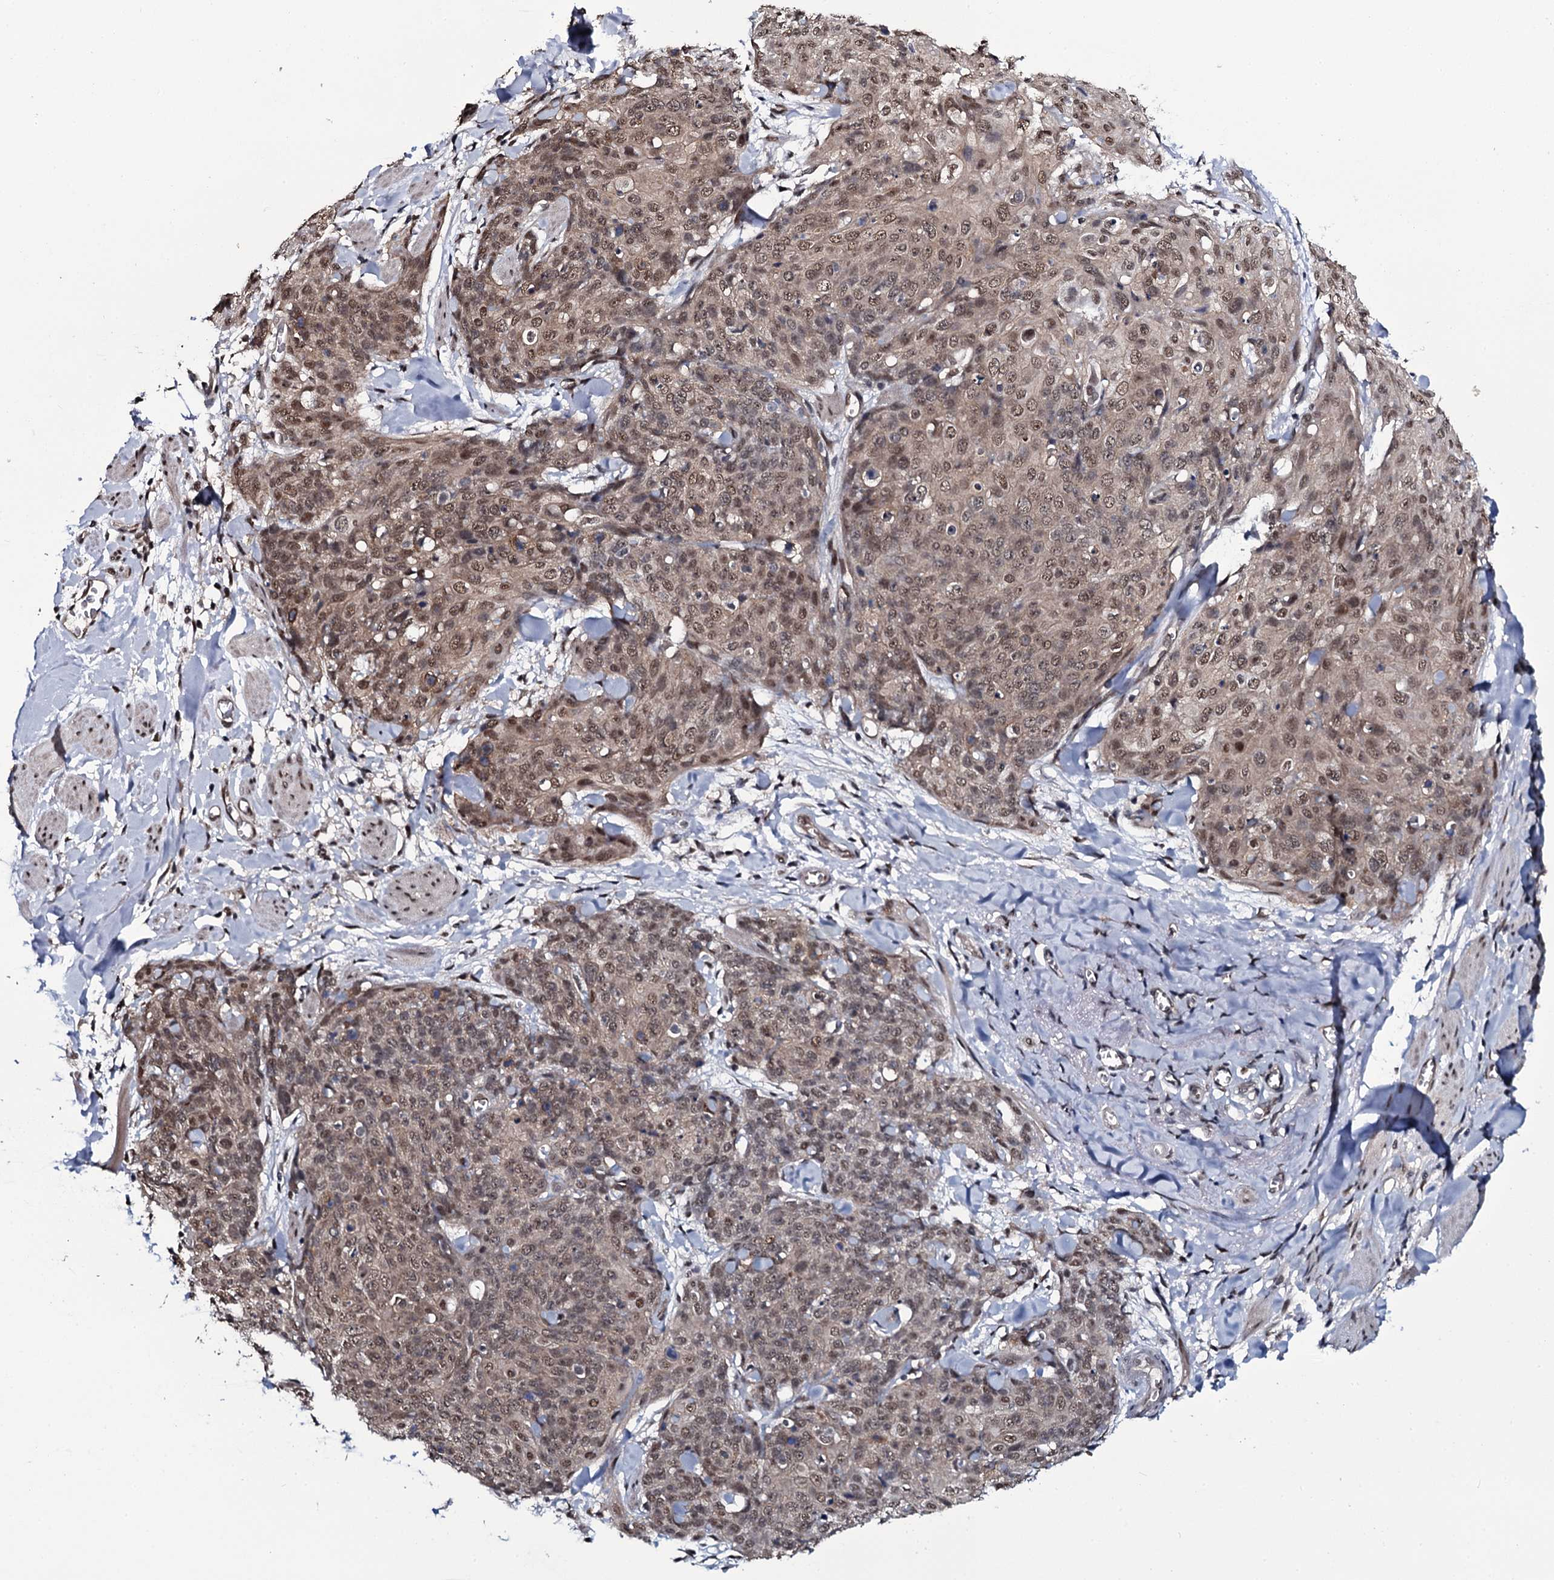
{"staining": {"intensity": "moderate", "quantity": ">75%", "location": "cytoplasmic/membranous,nuclear"}, "tissue": "skin cancer", "cell_type": "Tumor cells", "image_type": "cancer", "snomed": [{"axis": "morphology", "description": "Squamous cell carcinoma, NOS"}, {"axis": "topography", "description": "Skin"}, {"axis": "topography", "description": "Vulva"}], "caption": "A micrograph showing moderate cytoplasmic/membranous and nuclear positivity in about >75% of tumor cells in skin cancer, as visualized by brown immunohistochemical staining.", "gene": "SH2D4B", "patient": {"sex": "female", "age": 85}}